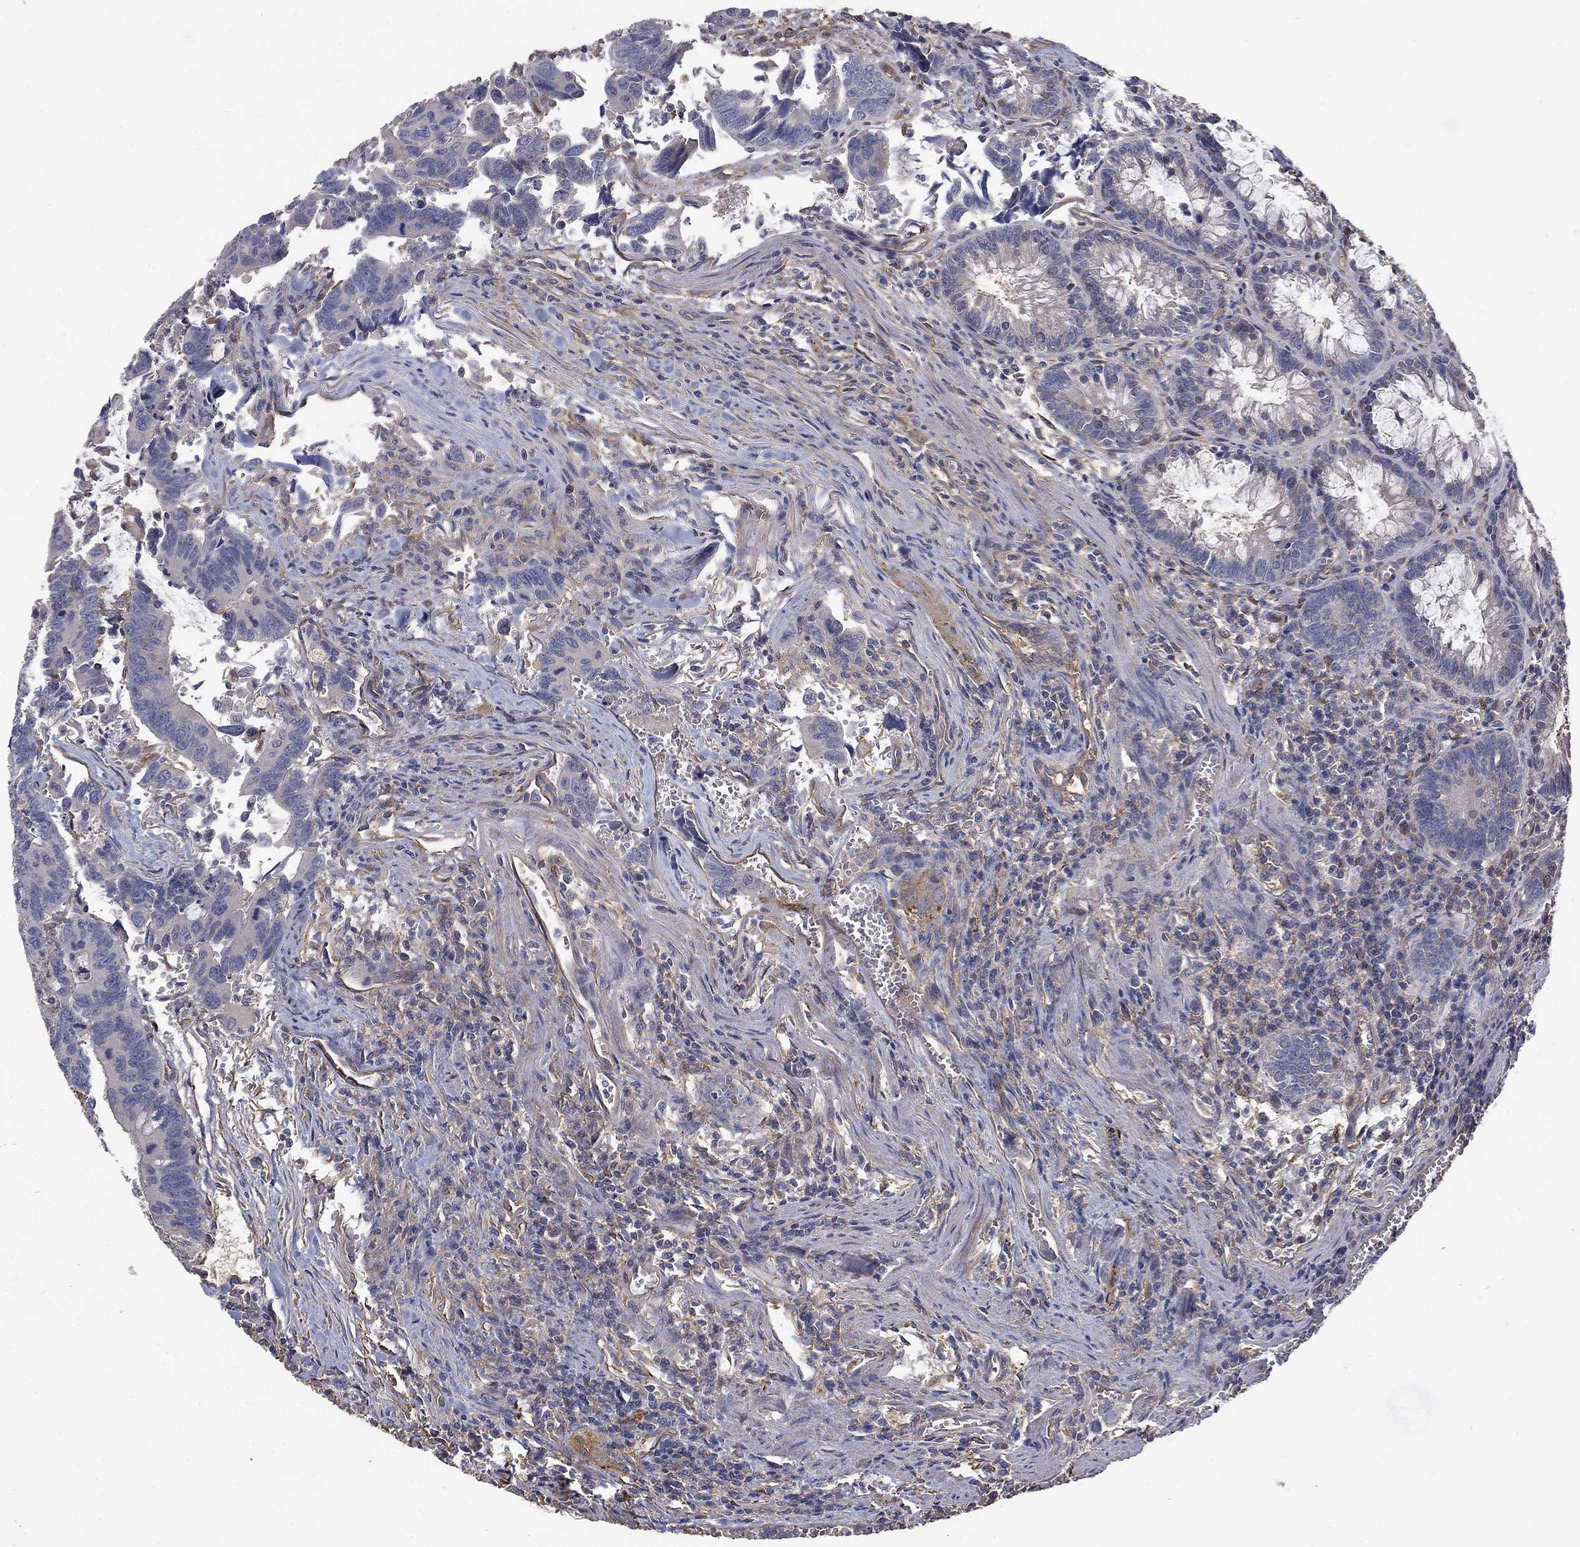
{"staining": {"intensity": "weak", "quantity": "25%-75%", "location": "cytoplasmic/membranous"}, "tissue": "colorectal cancer", "cell_type": "Tumor cells", "image_type": "cancer", "snomed": [{"axis": "morphology", "description": "Adenocarcinoma, NOS"}, {"axis": "topography", "description": "Rectum"}], "caption": "Colorectal cancer tissue exhibits weak cytoplasmic/membranous staining in approximately 25%-75% of tumor cells", "gene": "DPYSL2", "patient": {"sex": "male", "age": 67}}